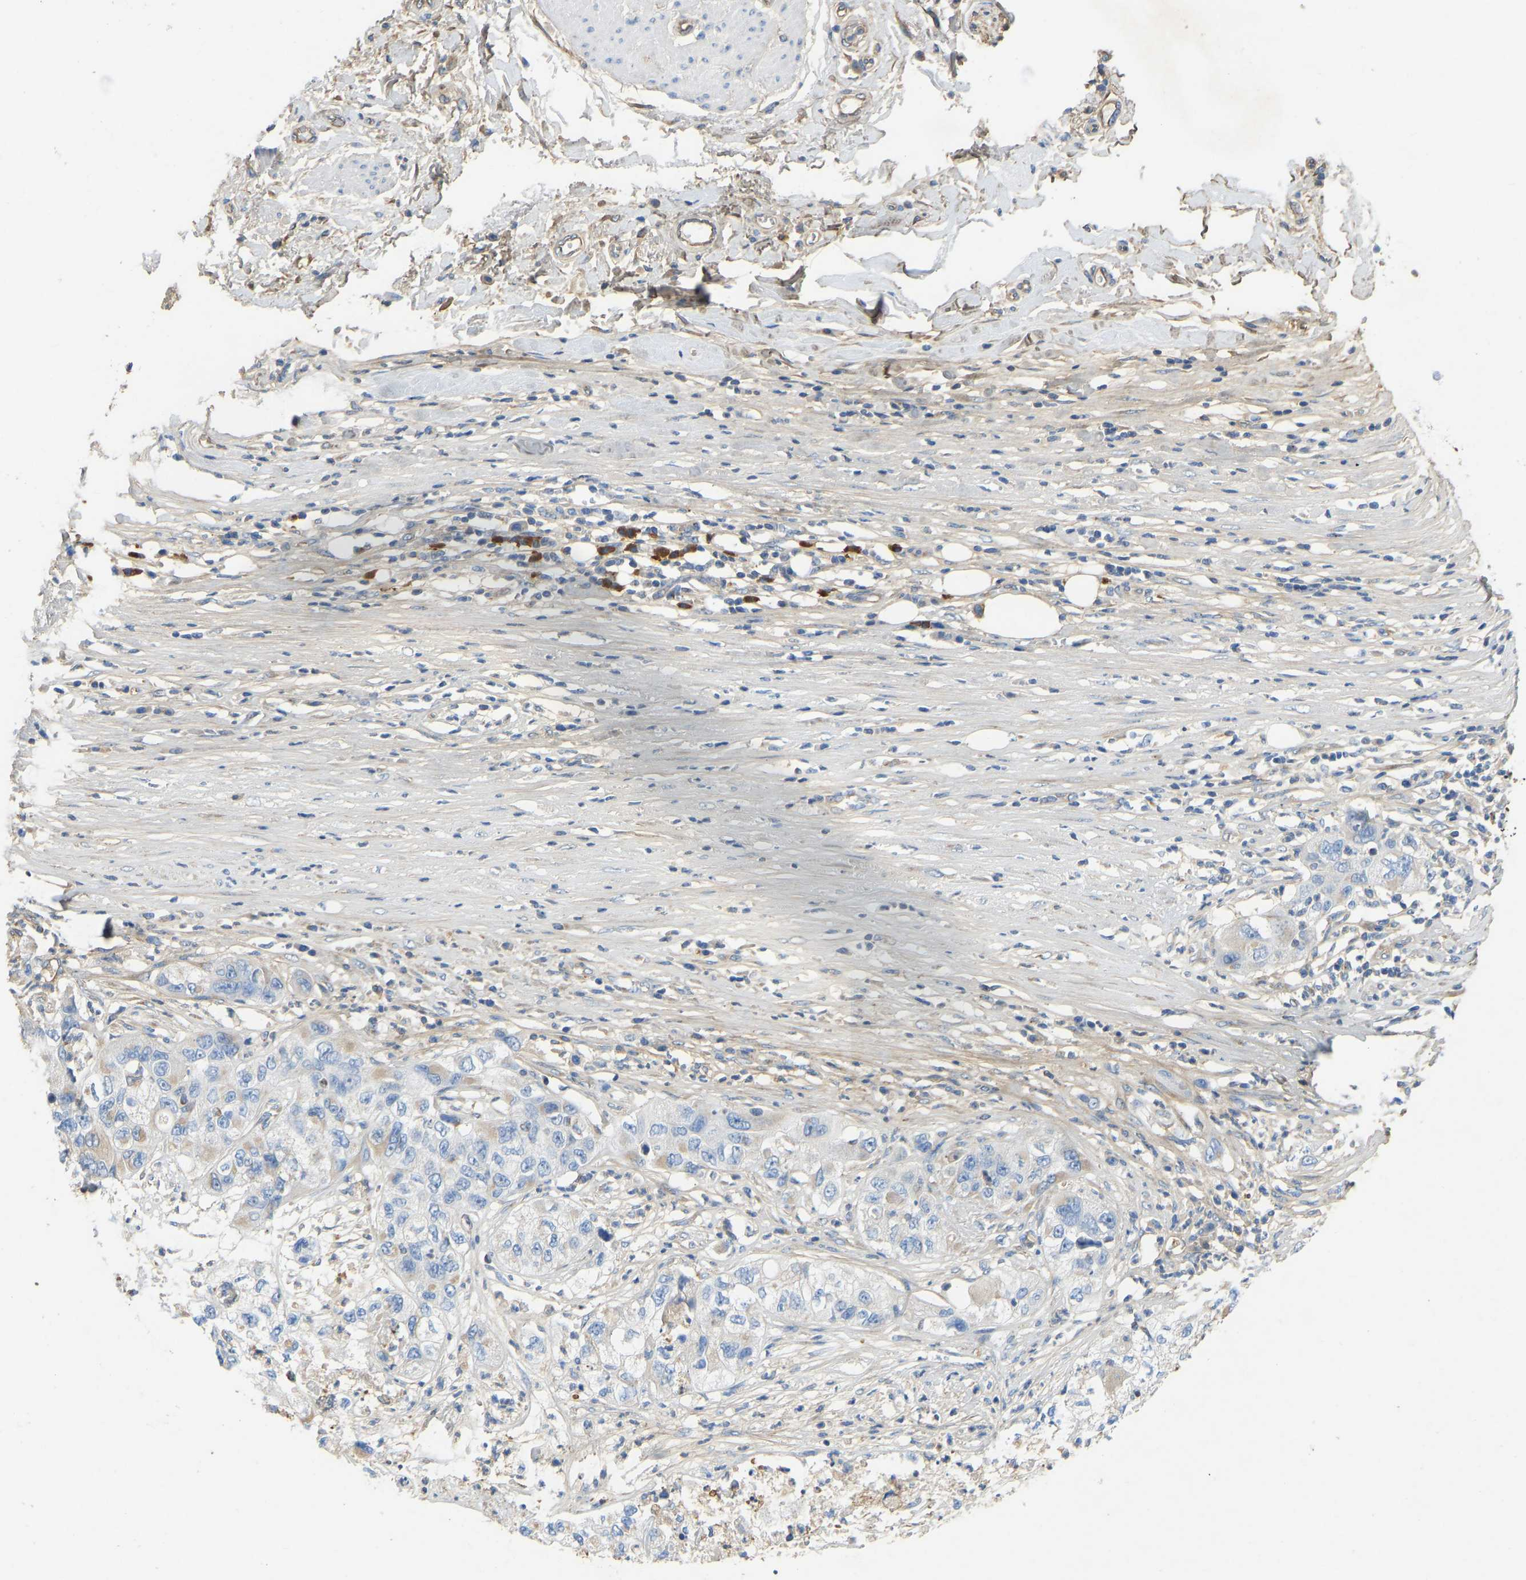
{"staining": {"intensity": "negative", "quantity": "none", "location": "none"}, "tissue": "pancreatic cancer", "cell_type": "Tumor cells", "image_type": "cancer", "snomed": [{"axis": "morphology", "description": "Adenocarcinoma, NOS"}, {"axis": "topography", "description": "Pancreas"}], "caption": "Immunohistochemistry image of neoplastic tissue: human pancreatic adenocarcinoma stained with DAB (3,3'-diaminobenzidine) displays no significant protein expression in tumor cells.", "gene": "TECTA", "patient": {"sex": "female", "age": 78}}